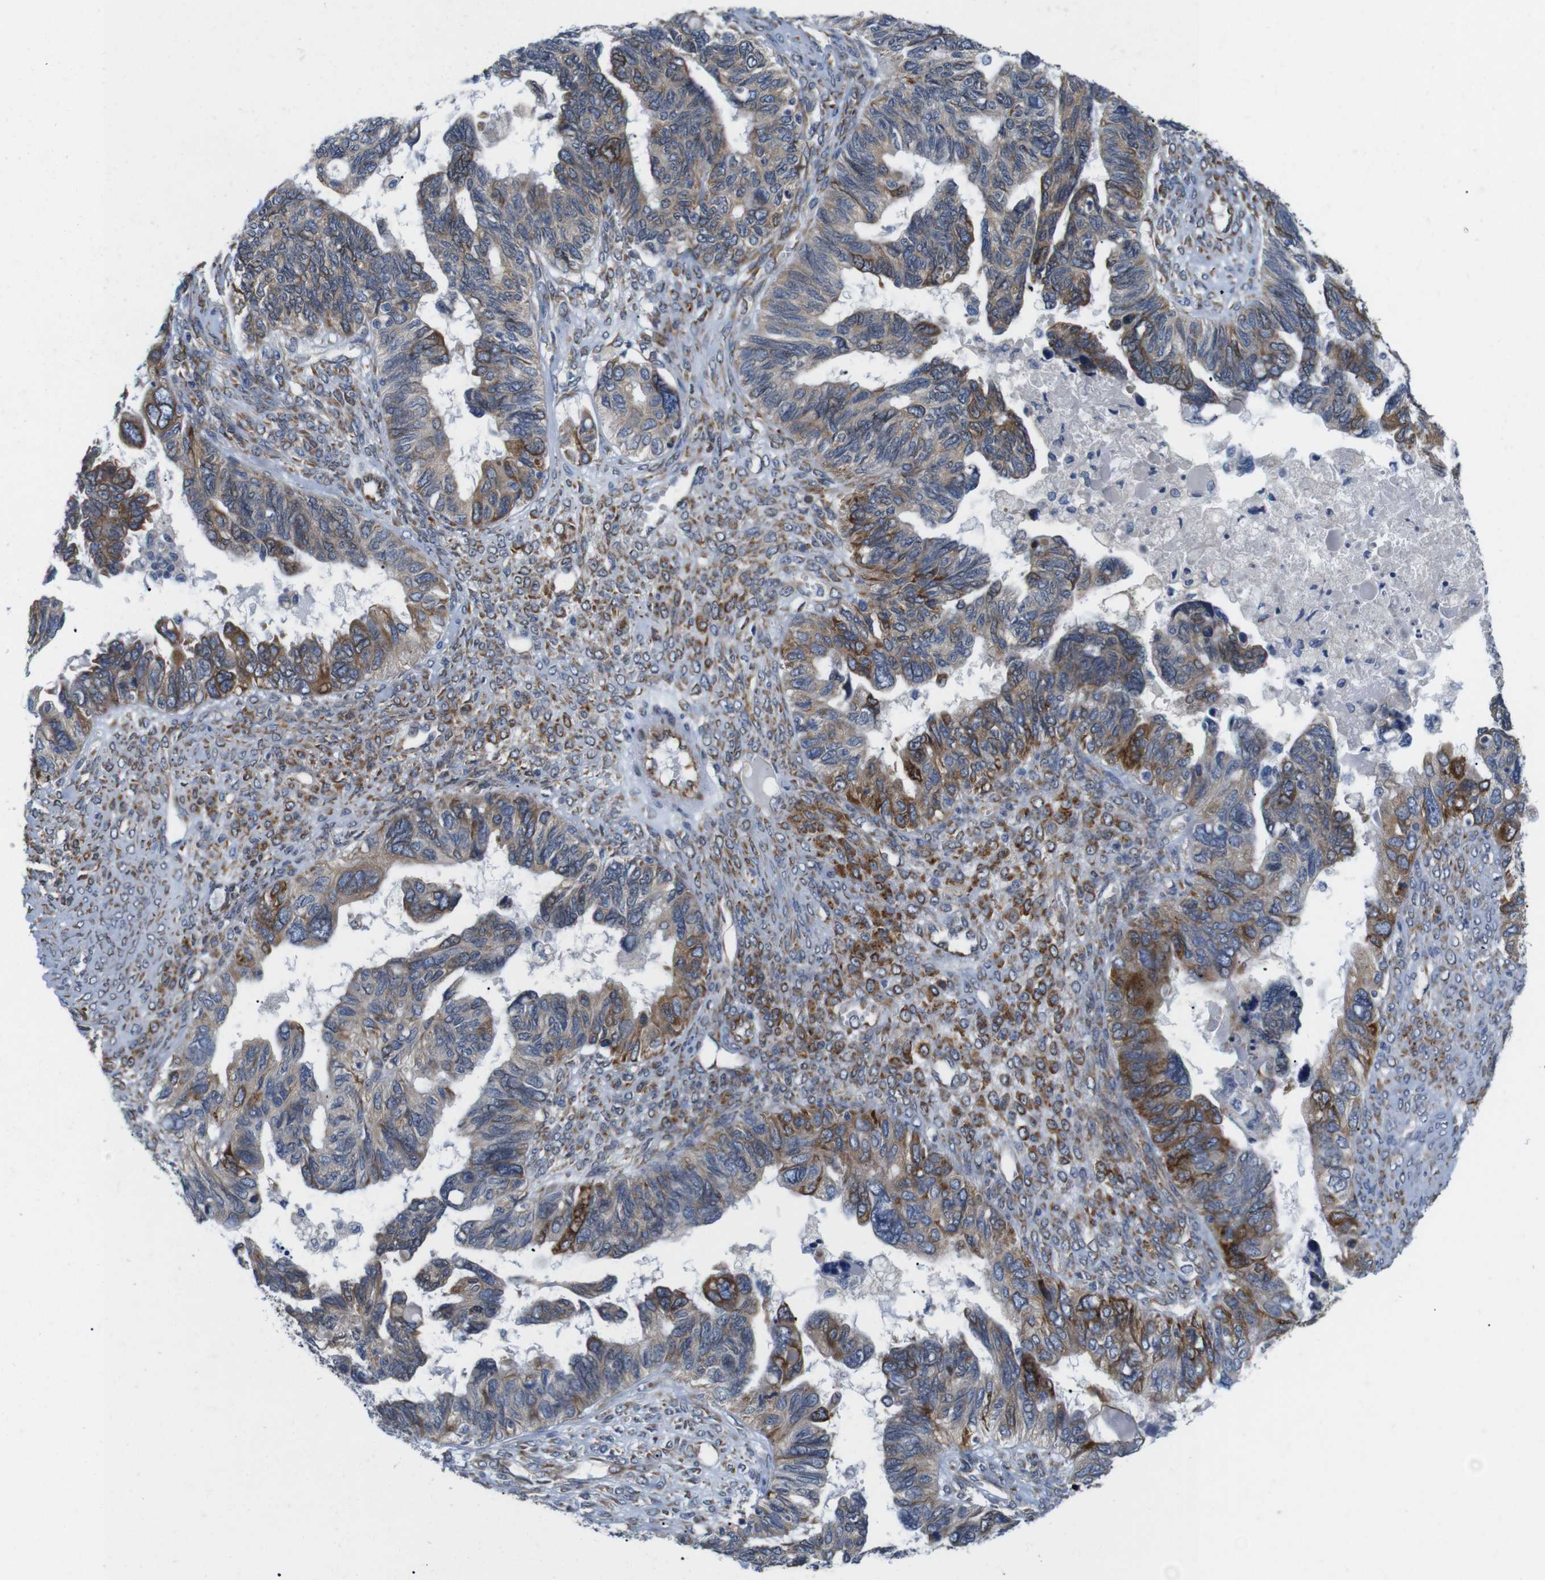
{"staining": {"intensity": "moderate", "quantity": "25%-75%", "location": "cytoplasmic/membranous"}, "tissue": "ovarian cancer", "cell_type": "Tumor cells", "image_type": "cancer", "snomed": [{"axis": "morphology", "description": "Cystadenocarcinoma, serous, NOS"}, {"axis": "topography", "description": "Ovary"}], "caption": "Ovarian serous cystadenocarcinoma stained for a protein shows moderate cytoplasmic/membranous positivity in tumor cells.", "gene": "HACD3", "patient": {"sex": "female", "age": 79}}